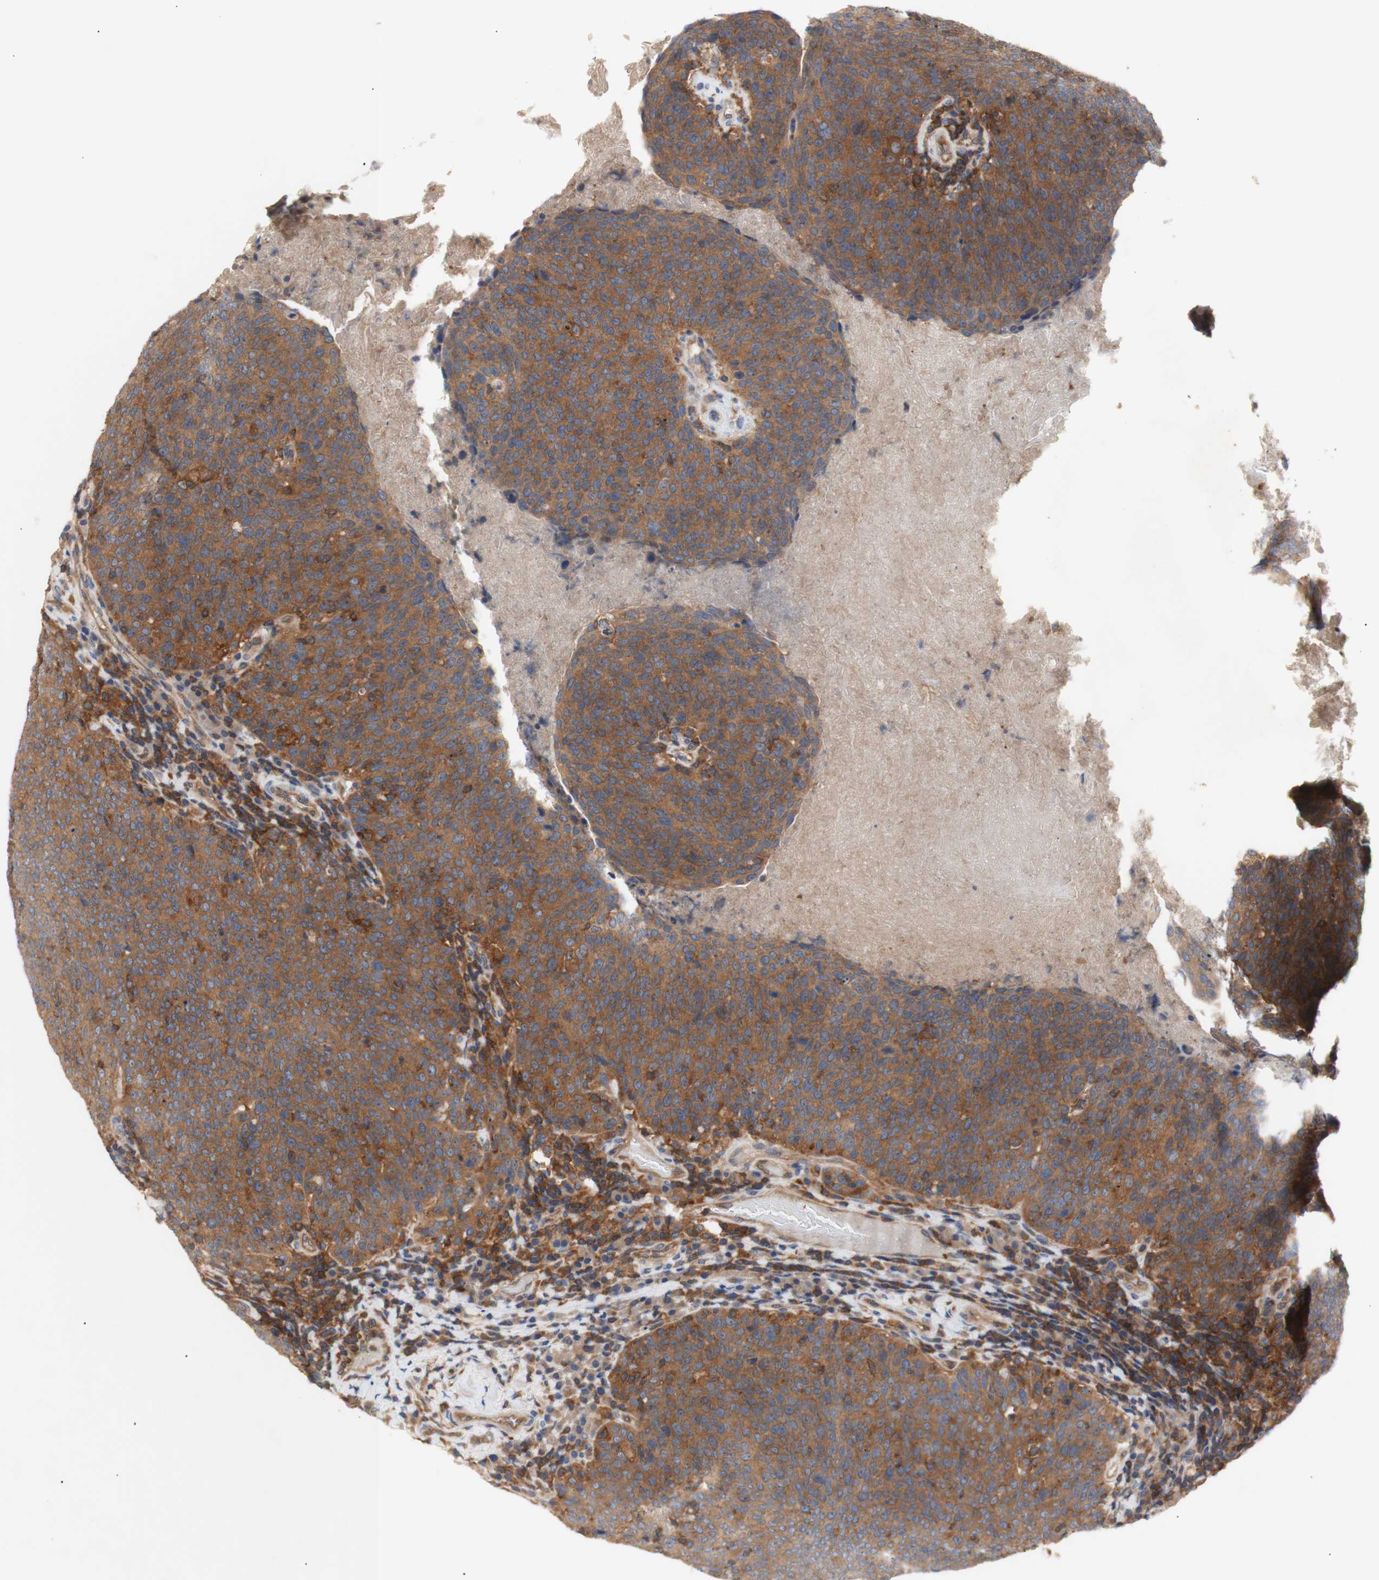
{"staining": {"intensity": "moderate", "quantity": ">75%", "location": "cytoplasmic/membranous"}, "tissue": "head and neck cancer", "cell_type": "Tumor cells", "image_type": "cancer", "snomed": [{"axis": "morphology", "description": "Squamous cell carcinoma, NOS"}, {"axis": "morphology", "description": "Squamous cell carcinoma, metastatic, NOS"}, {"axis": "topography", "description": "Lymph node"}, {"axis": "topography", "description": "Head-Neck"}], "caption": "Squamous cell carcinoma (head and neck) stained with a brown dye exhibits moderate cytoplasmic/membranous positive expression in about >75% of tumor cells.", "gene": "IKBKG", "patient": {"sex": "male", "age": 62}}